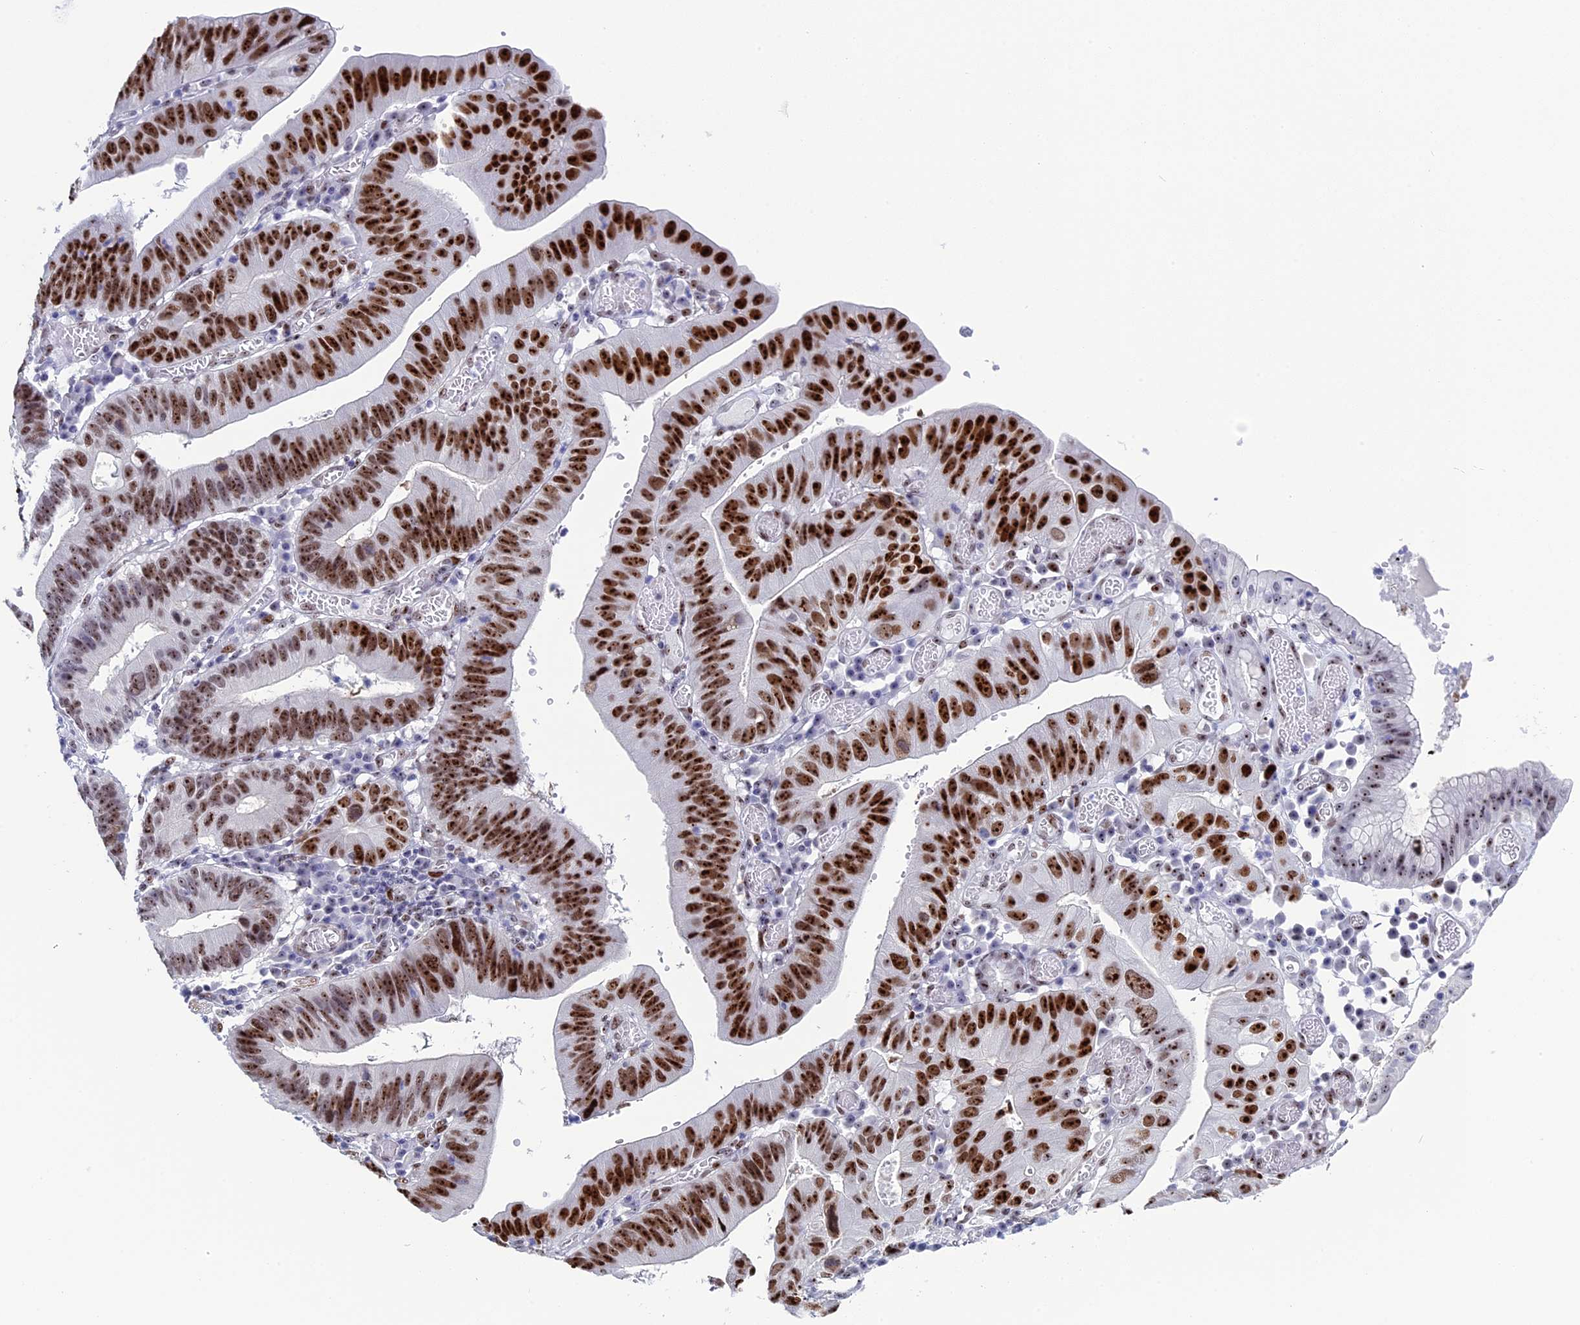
{"staining": {"intensity": "strong", "quantity": ">75%", "location": "nuclear"}, "tissue": "stomach cancer", "cell_type": "Tumor cells", "image_type": "cancer", "snomed": [{"axis": "morphology", "description": "Adenocarcinoma, NOS"}, {"axis": "topography", "description": "Stomach"}], "caption": "Immunohistochemistry staining of stomach adenocarcinoma, which shows high levels of strong nuclear staining in about >75% of tumor cells indicating strong nuclear protein staining. The staining was performed using DAB (3,3'-diaminobenzidine) (brown) for protein detection and nuclei were counterstained in hematoxylin (blue).", "gene": "CCDC86", "patient": {"sex": "male", "age": 59}}